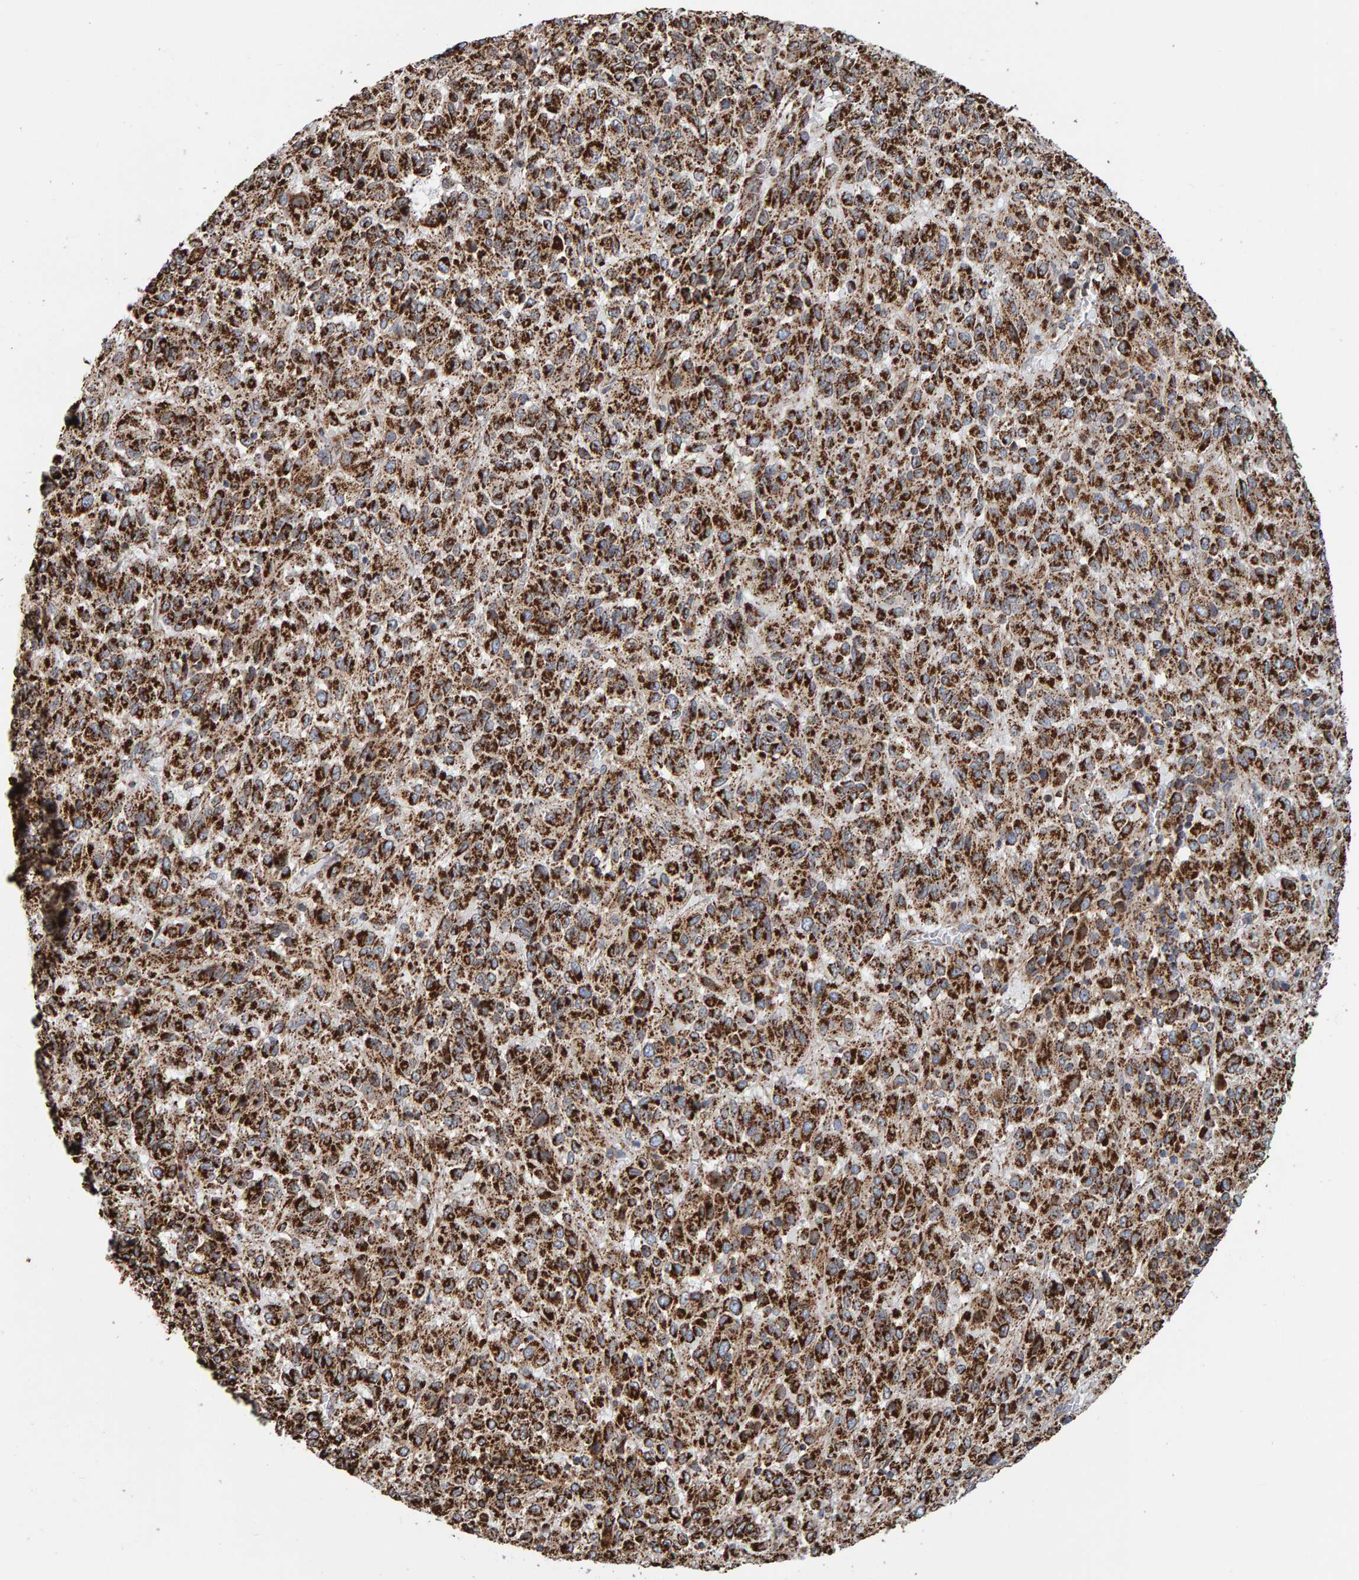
{"staining": {"intensity": "strong", "quantity": ">75%", "location": "cytoplasmic/membranous"}, "tissue": "melanoma", "cell_type": "Tumor cells", "image_type": "cancer", "snomed": [{"axis": "morphology", "description": "Malignant melanoma, Metastatic site"}, {"axis": "topography", "description": "Lung"}], "caption": "The image demonstrates immunohistochemical staining of malignant melanoma (metastatic site). There is strong cytoplasmic/membranous staining is seen in approximately >75% of tumor cells.", "gene": "MRPL45", "patient": {"sex": "male", "age": 64}}